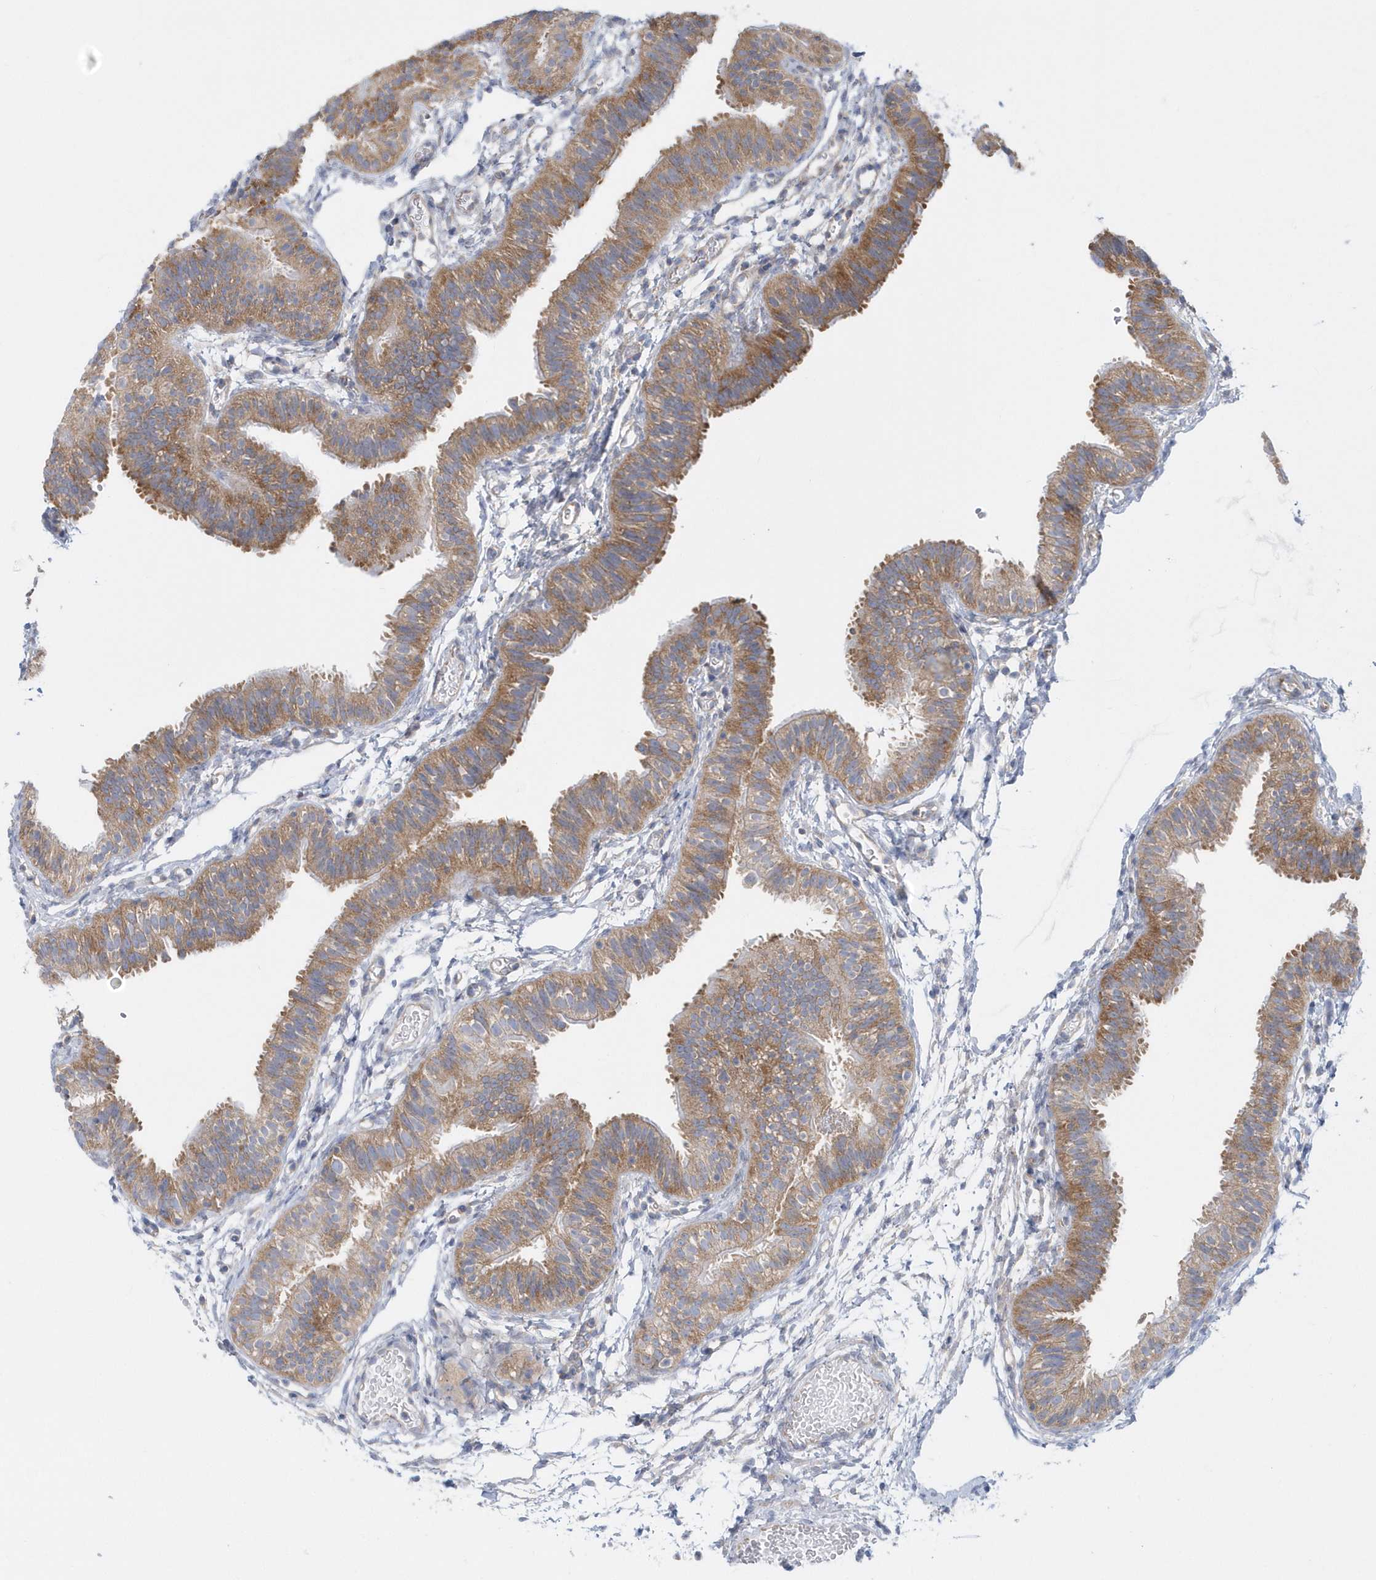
{"staining": {"intensity": "moderate", "quantity": ">75%", "location": "cytoplasmic/membranous"}, "tissue": "fallopian tube", "cell_type": "Glandular cells", "image_type": "normal", "snomed": [{"axis": "morphology", "description": "Normal tissue, NOS"}, {"axis": "topography", "description": "Fallopian tube"}], "caption": "Glandular cells reveal medium levels of moderate cytoplasmic/membranous staining in about >75% of cells in normal human fallopian tube.", "gene": "EIF3C", "patient": {"sex": "female", "age": 35}}